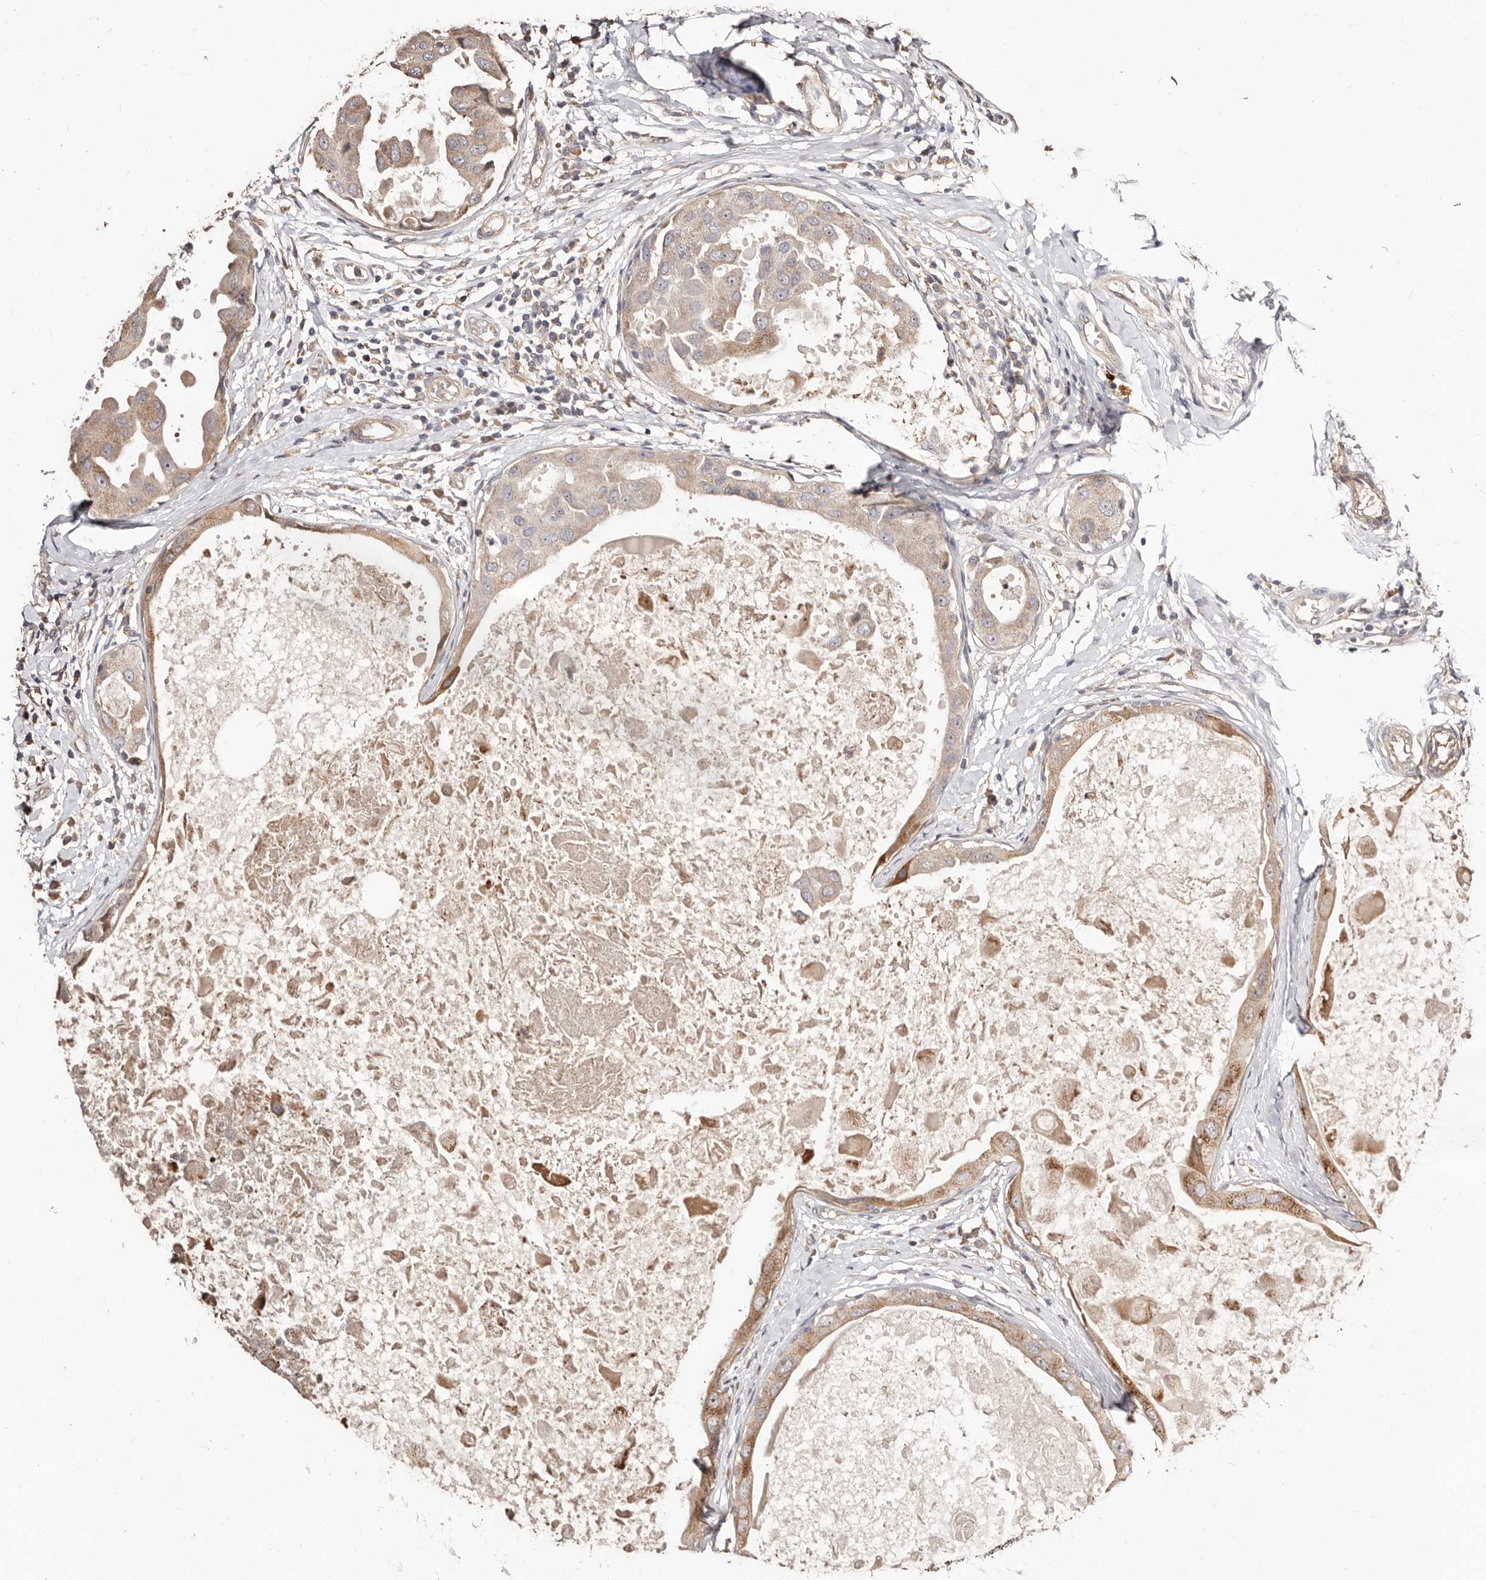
{"staining": {"intensity": "moderate", "quantity": "<25%", "location": "cytoplasmic/membranous"}, "tissue": "breast cancer", "cell_type": "Tumor cells", "image_type": "cancer", "snomed": [{"axis": "morphology", "description": "Duct carcinoma"}, {"axis": "topography", "description": "Breast"}], "caption": "Protein expression analysis of breast cancer (infiltrating ductal carcinoma) exhibits moderate cytoplasmic/membranous positivity in approximately <25% of tumor cells.", "gene": "APOL6", "patient": {"sex": "female", "age": 27}}